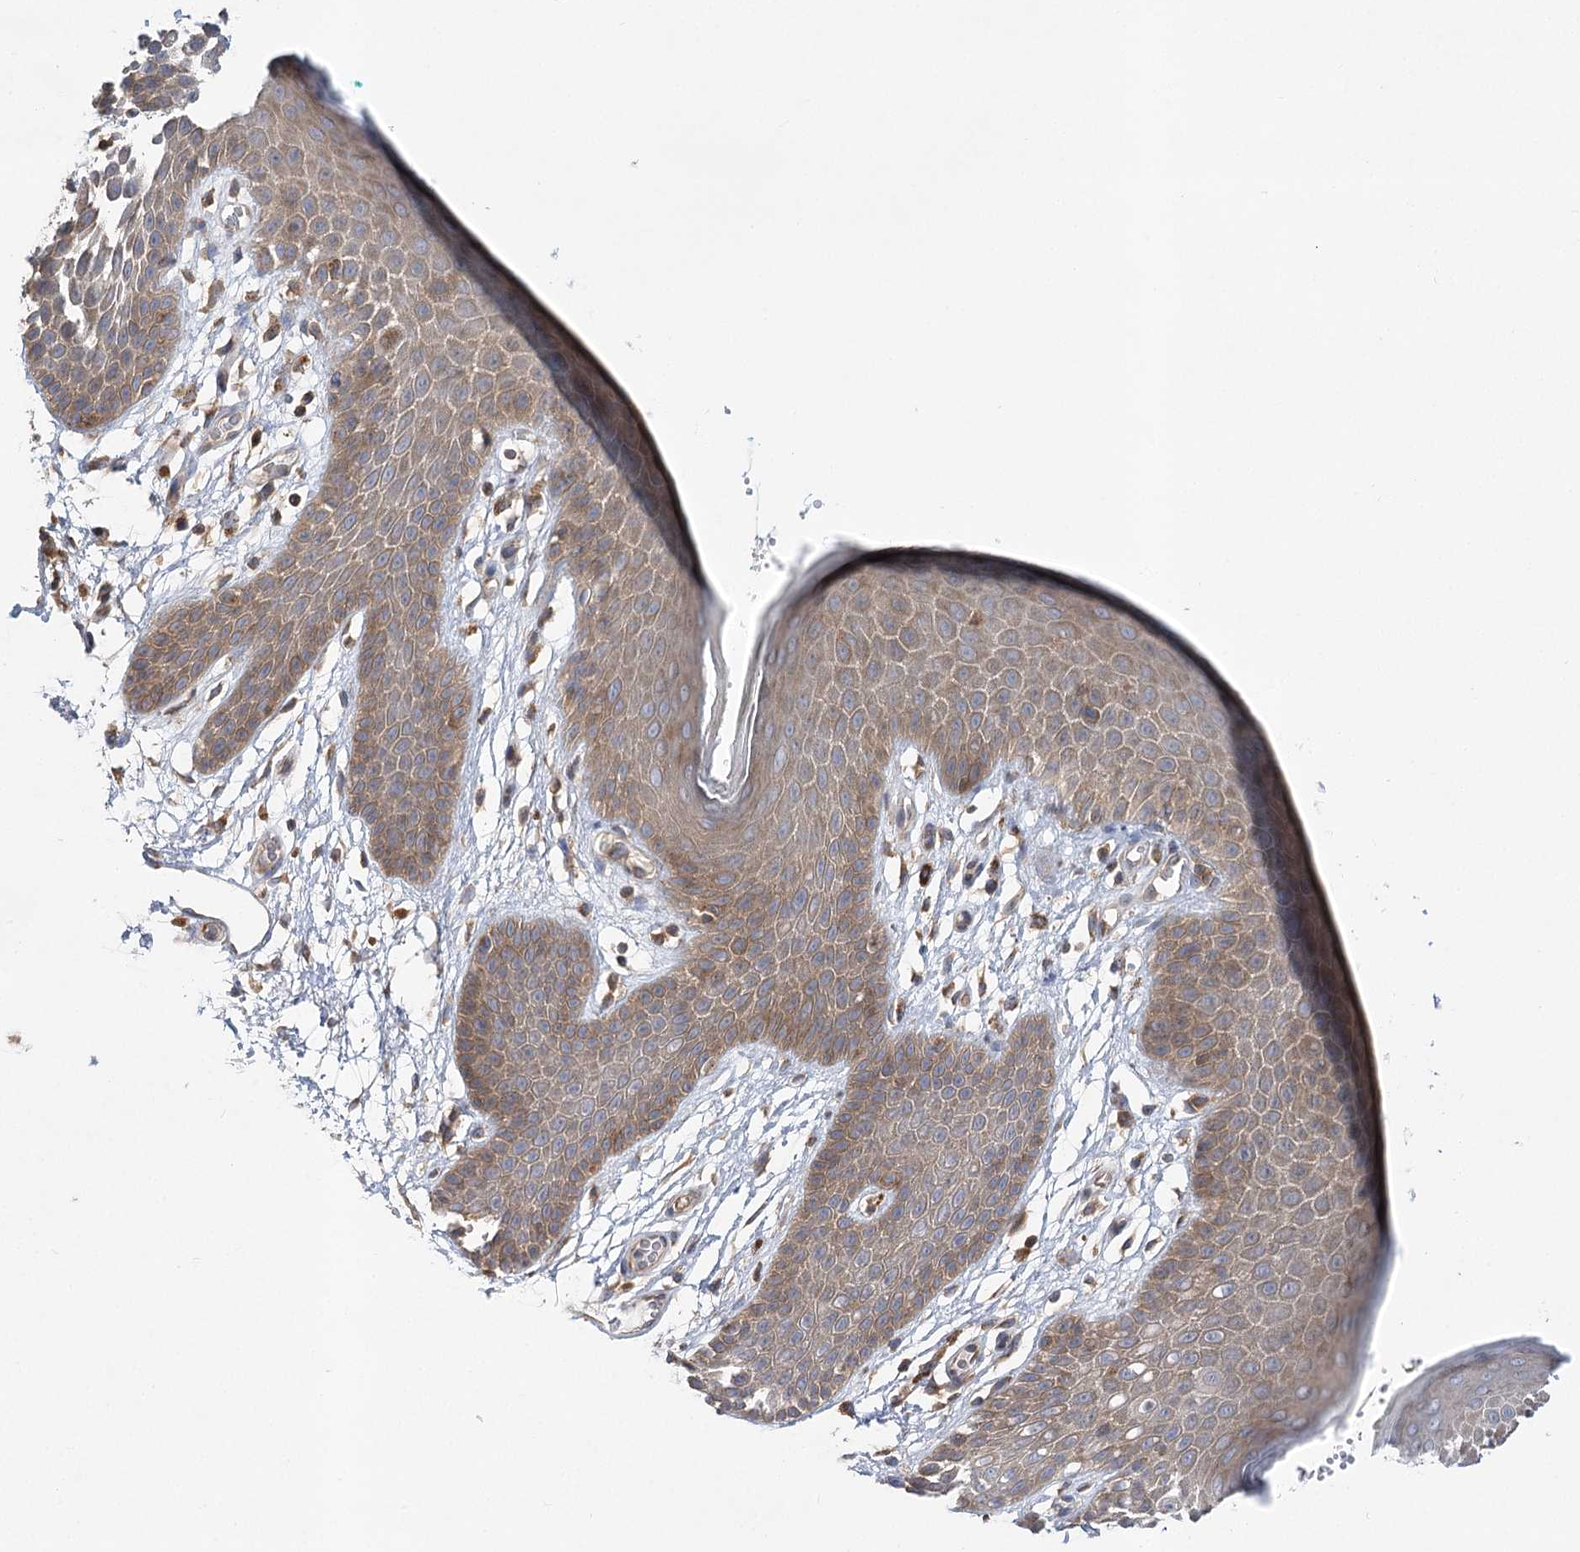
{"staining": {"intensity": "moderate", "quantity": "25%-75%", "location": "cytoplasmic/membranous"}, "tissue": "skin", "cell_type": "Epidermal cells", "image_type": "normal", "snomed": [{"axis": "morphology", "description": "Normal tissue, NOS"}, {"axis": "topography", "description": "Anal"}], "caption": "High-power microscopy captured an IHC histopathology image of benign skin, revealing moderate cytoplasmic/membranous positivity in approximately 25%-75% of epidermal cells.", "gene": "ABRAXAS2", "patient": {"sex": "male", "age": 74}}